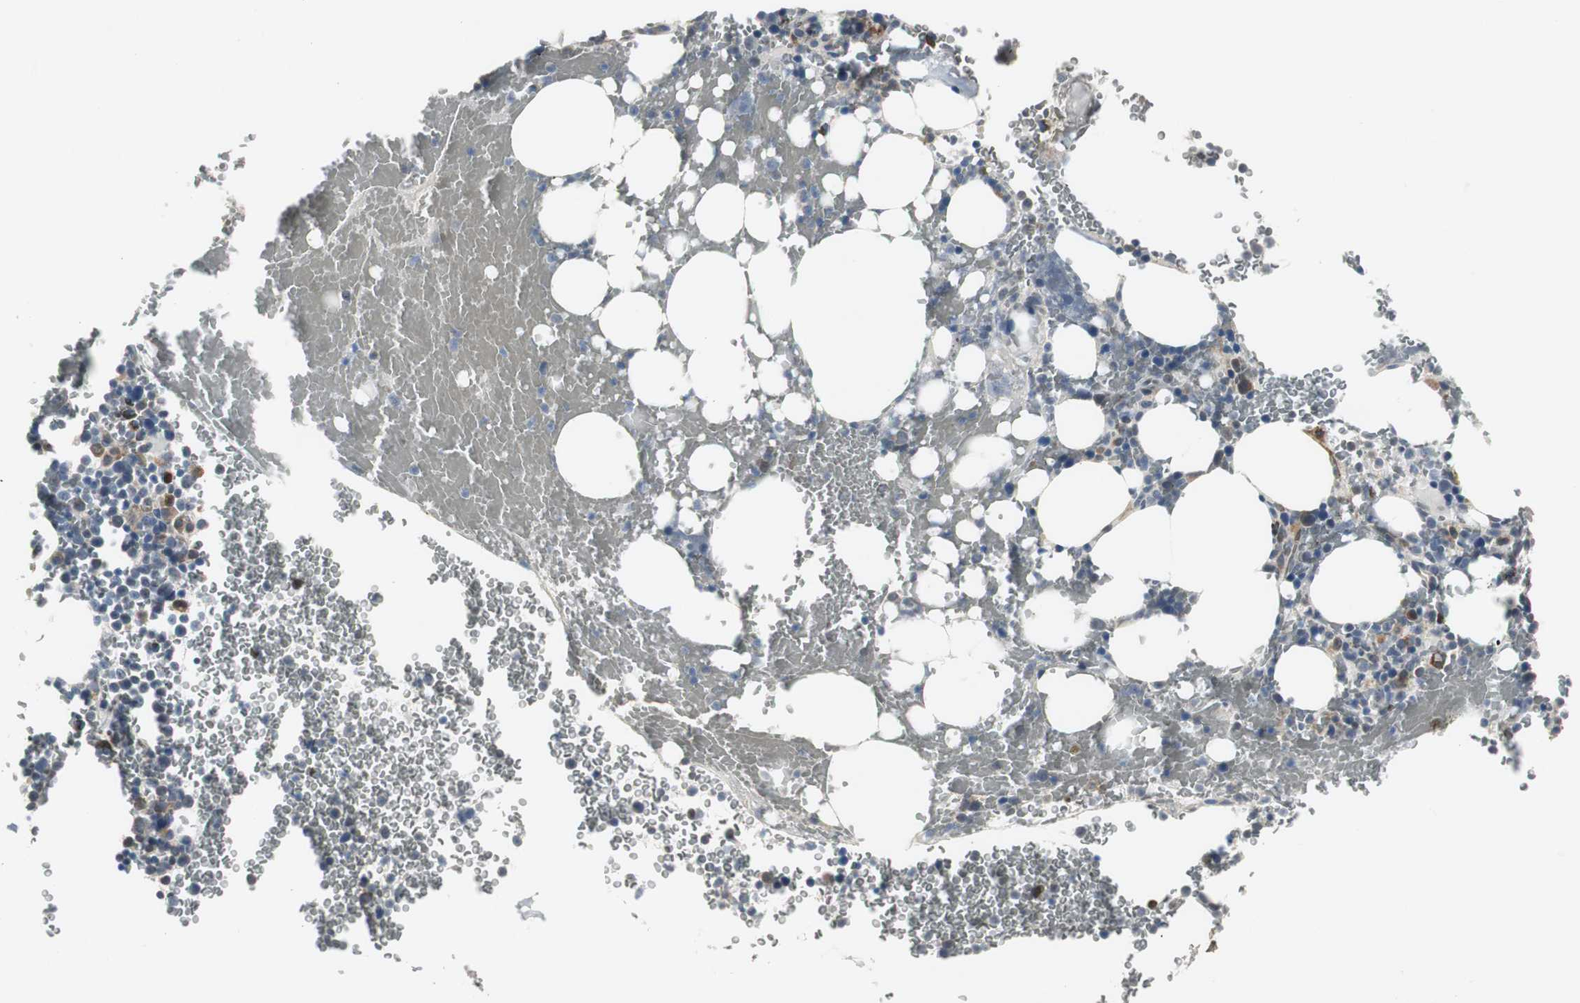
{"staining": {"intensity": "moderate", "quantity": "<25%", "location": "cytoplasmic/membranous"}, "tissue": "bone marrow", "cell_type": "Hematopoietic cells", "image_type": "normal", "snomed": [{"axis": "morphology", "description": "Normal tissue, NOS"}, {"axis": "topography", "description": "Bone marrow"}], "caption": "Immunohistochemistry (IHC) micrograph of normal bone marrow: bone marrow stained using immunohistochemistry (IHC) displays low levels of moderate protein expression localized specifically in the cytoplasmic/membranous of hematopoietic cells, appearing as a cytoplasmic/membranous brown color.", "gene": "MYT1", "patient": {"sex": "female", "age": 73}}